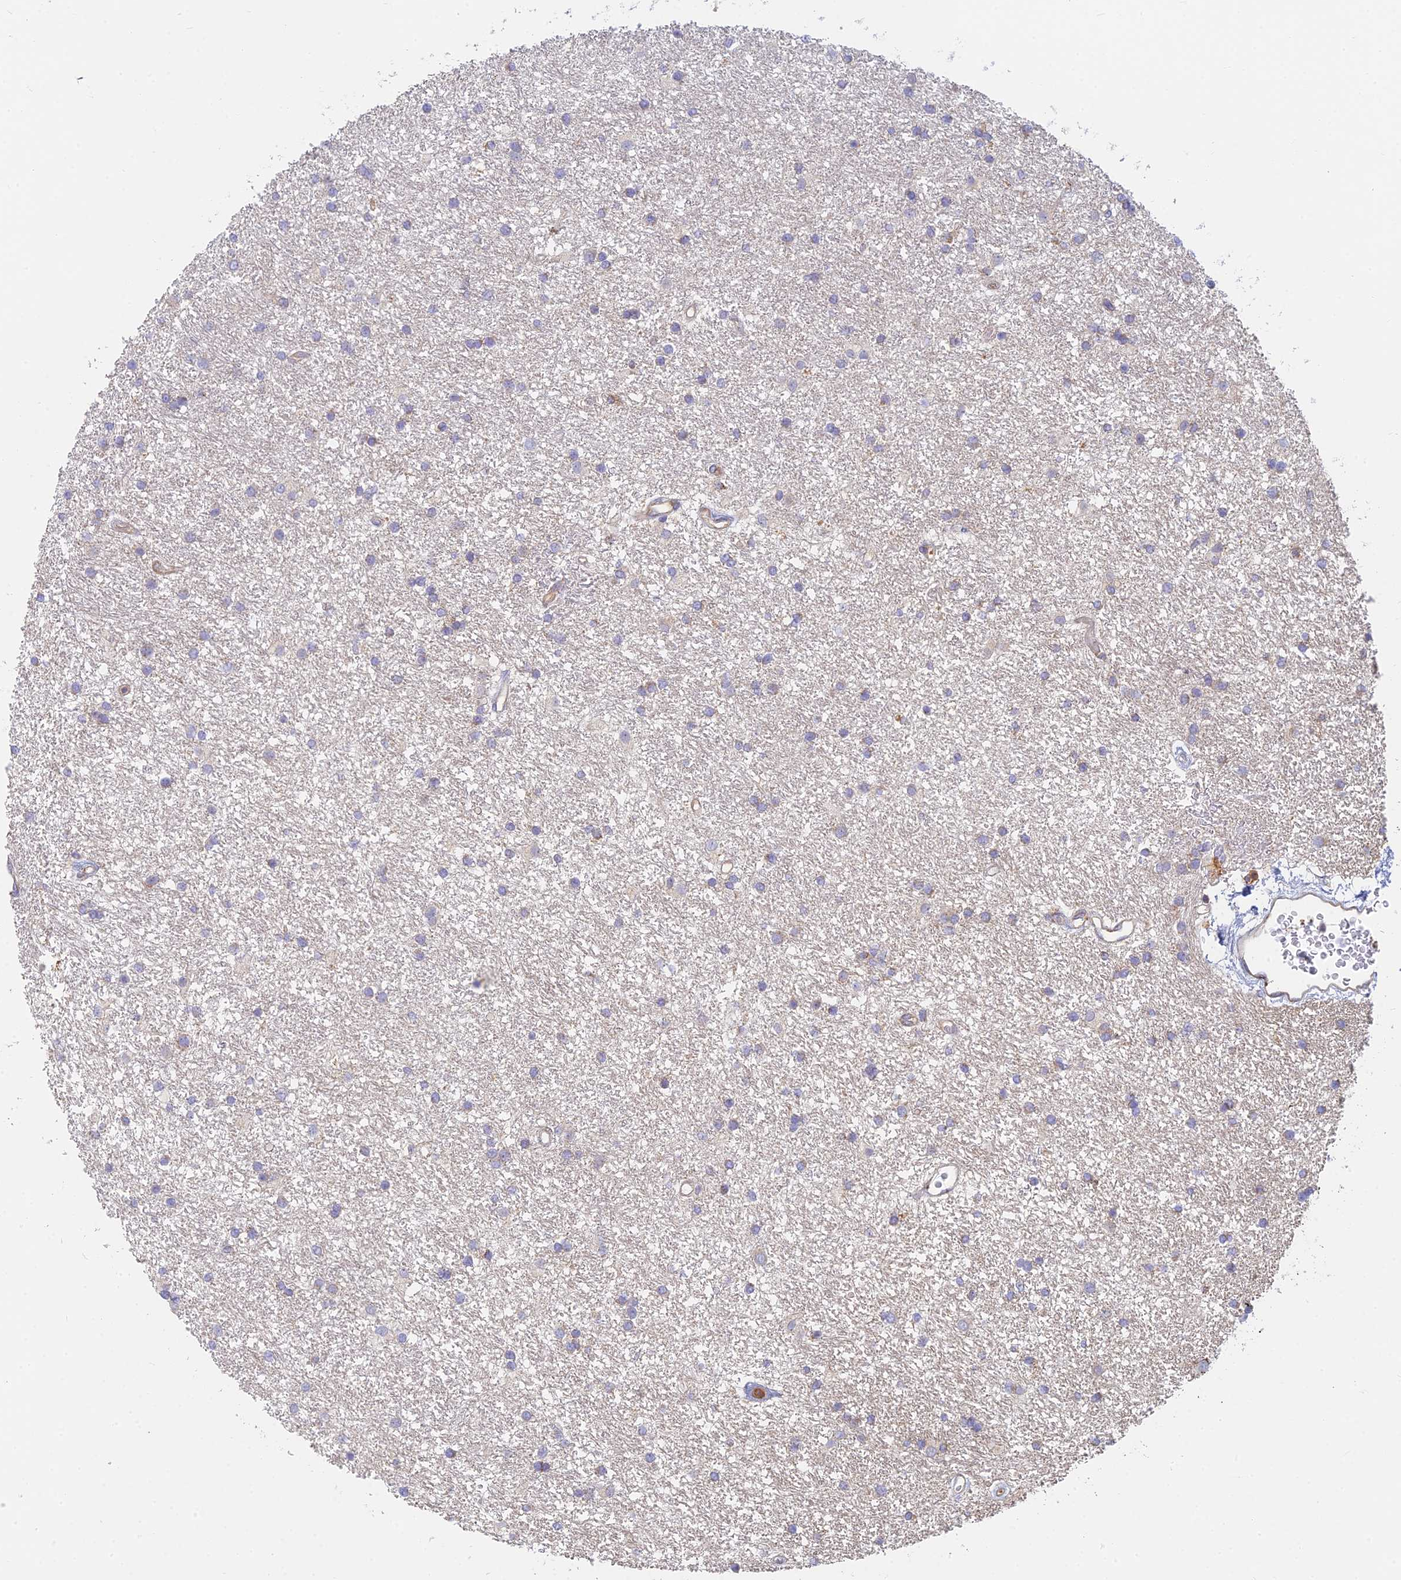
{"staining": {"intensity": "negative", "quantity": "none", "location": "none"}, "tissue": "glioma", "cell_type": "Tumor cells", "image_type": "cancer", "snomed": [{"axis": "morphology", "description": "Glioma, malignant, High grade"}, {"axis": "topography", "description": "Brain"}], "caption": "A histopathology image of human malignant glioma (high-grade) is negative for staining in tumor cells. (DAB IHC visualized using brightfield microscopy, high magnification).", "gene": "STRN4", "patient": {"sex": "male", "age": 77}}